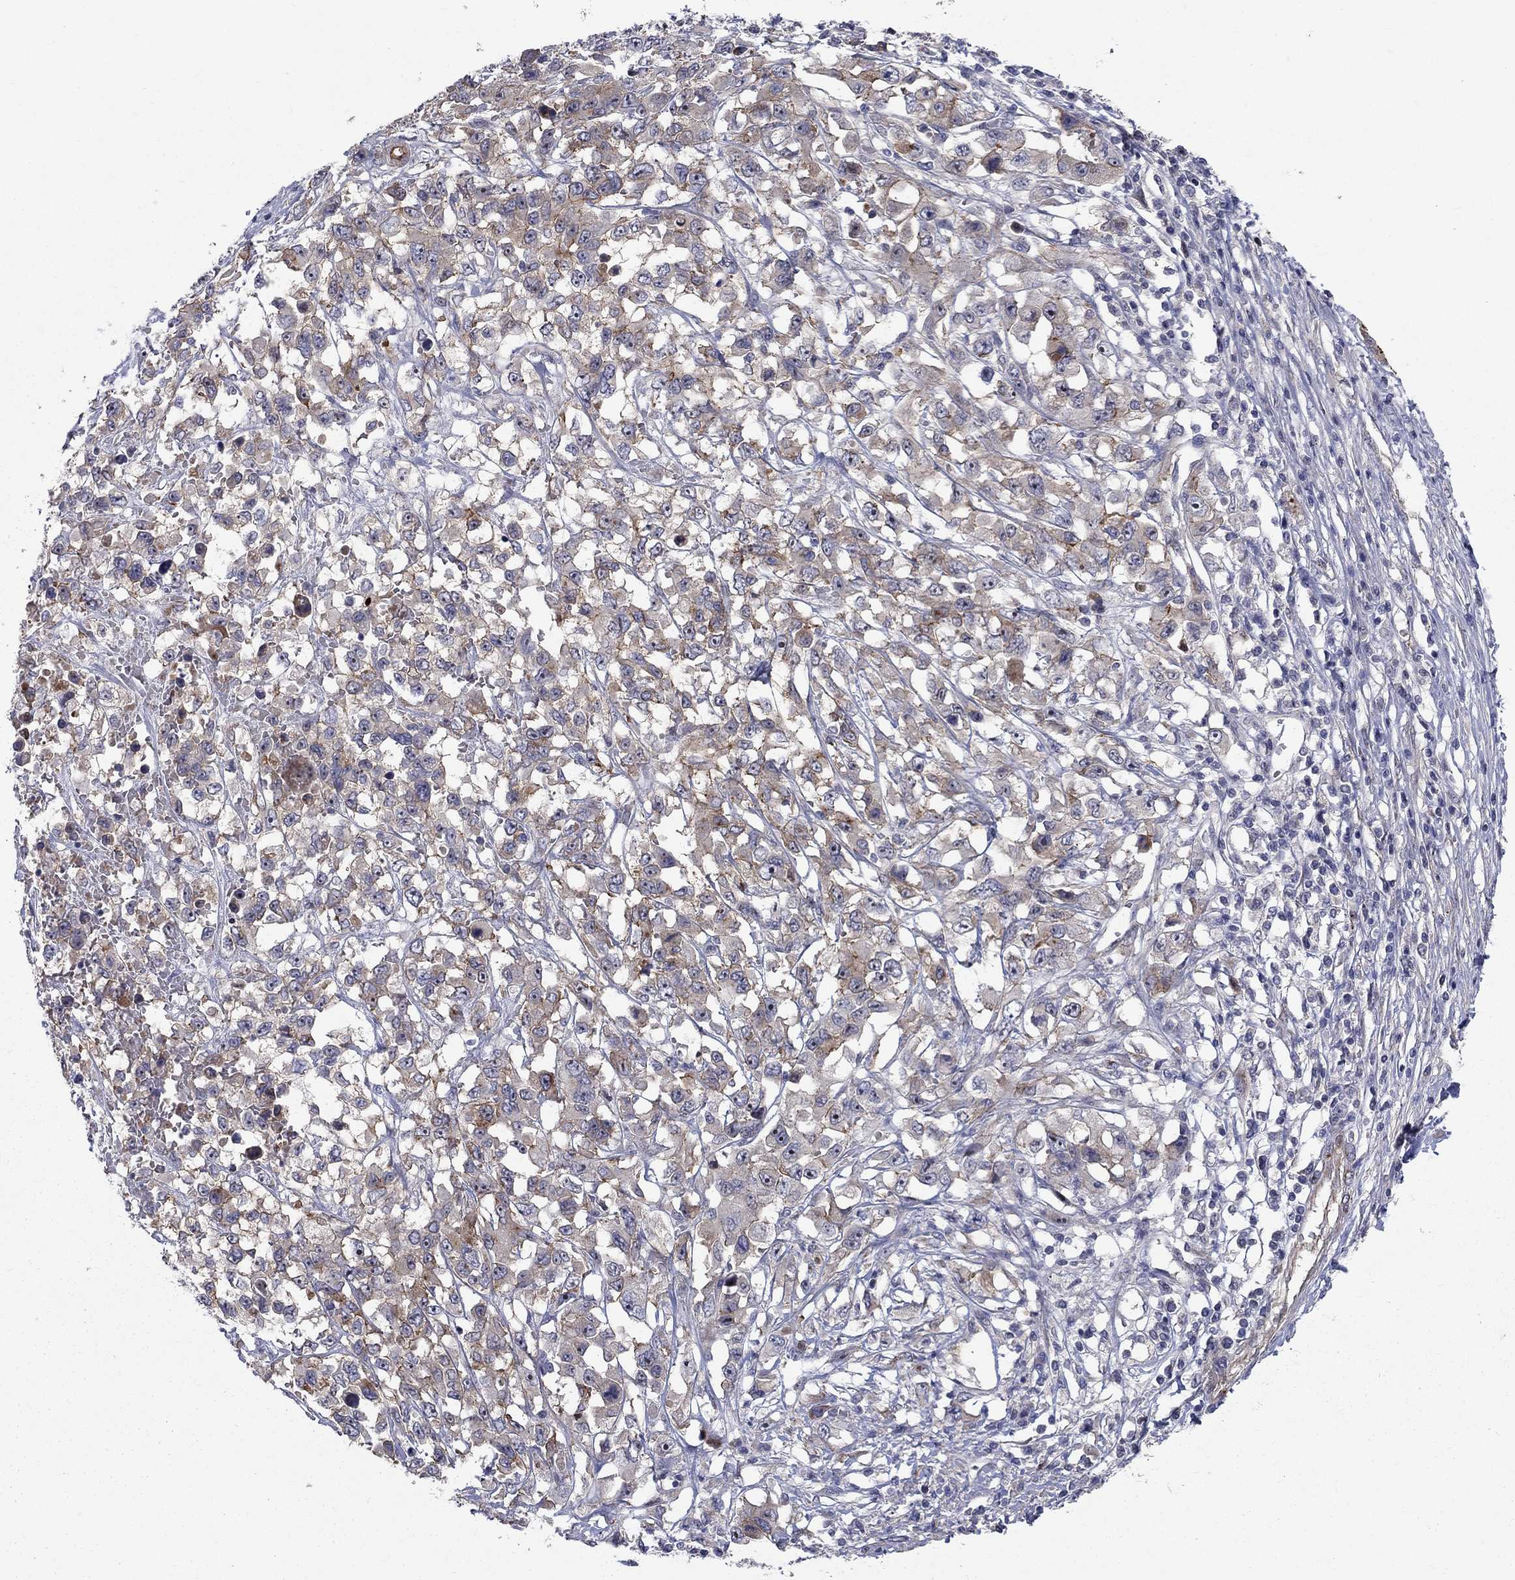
{"staining": {"intensity": "moderate", "quantity": "<25%", "location": "cytoplasmic/membranous"}, "tissue": "liver cancer", "cell_type": "Tumor cells", "image_type": "cancer", "snomed": [{"axis": "morphology", "description": "Adenocarcinoma, NOS"}, {"axis": "morphology", "description": "Cholangiocarcinoma"}, {"axis": "topography", "description": "Liver"}], "caption": "Human liver cancer stained with a protein marker reveals moderate staining in tumor cells.", "gene": "SLC1A1", "patient": {"sex": "male", "age": 64}}